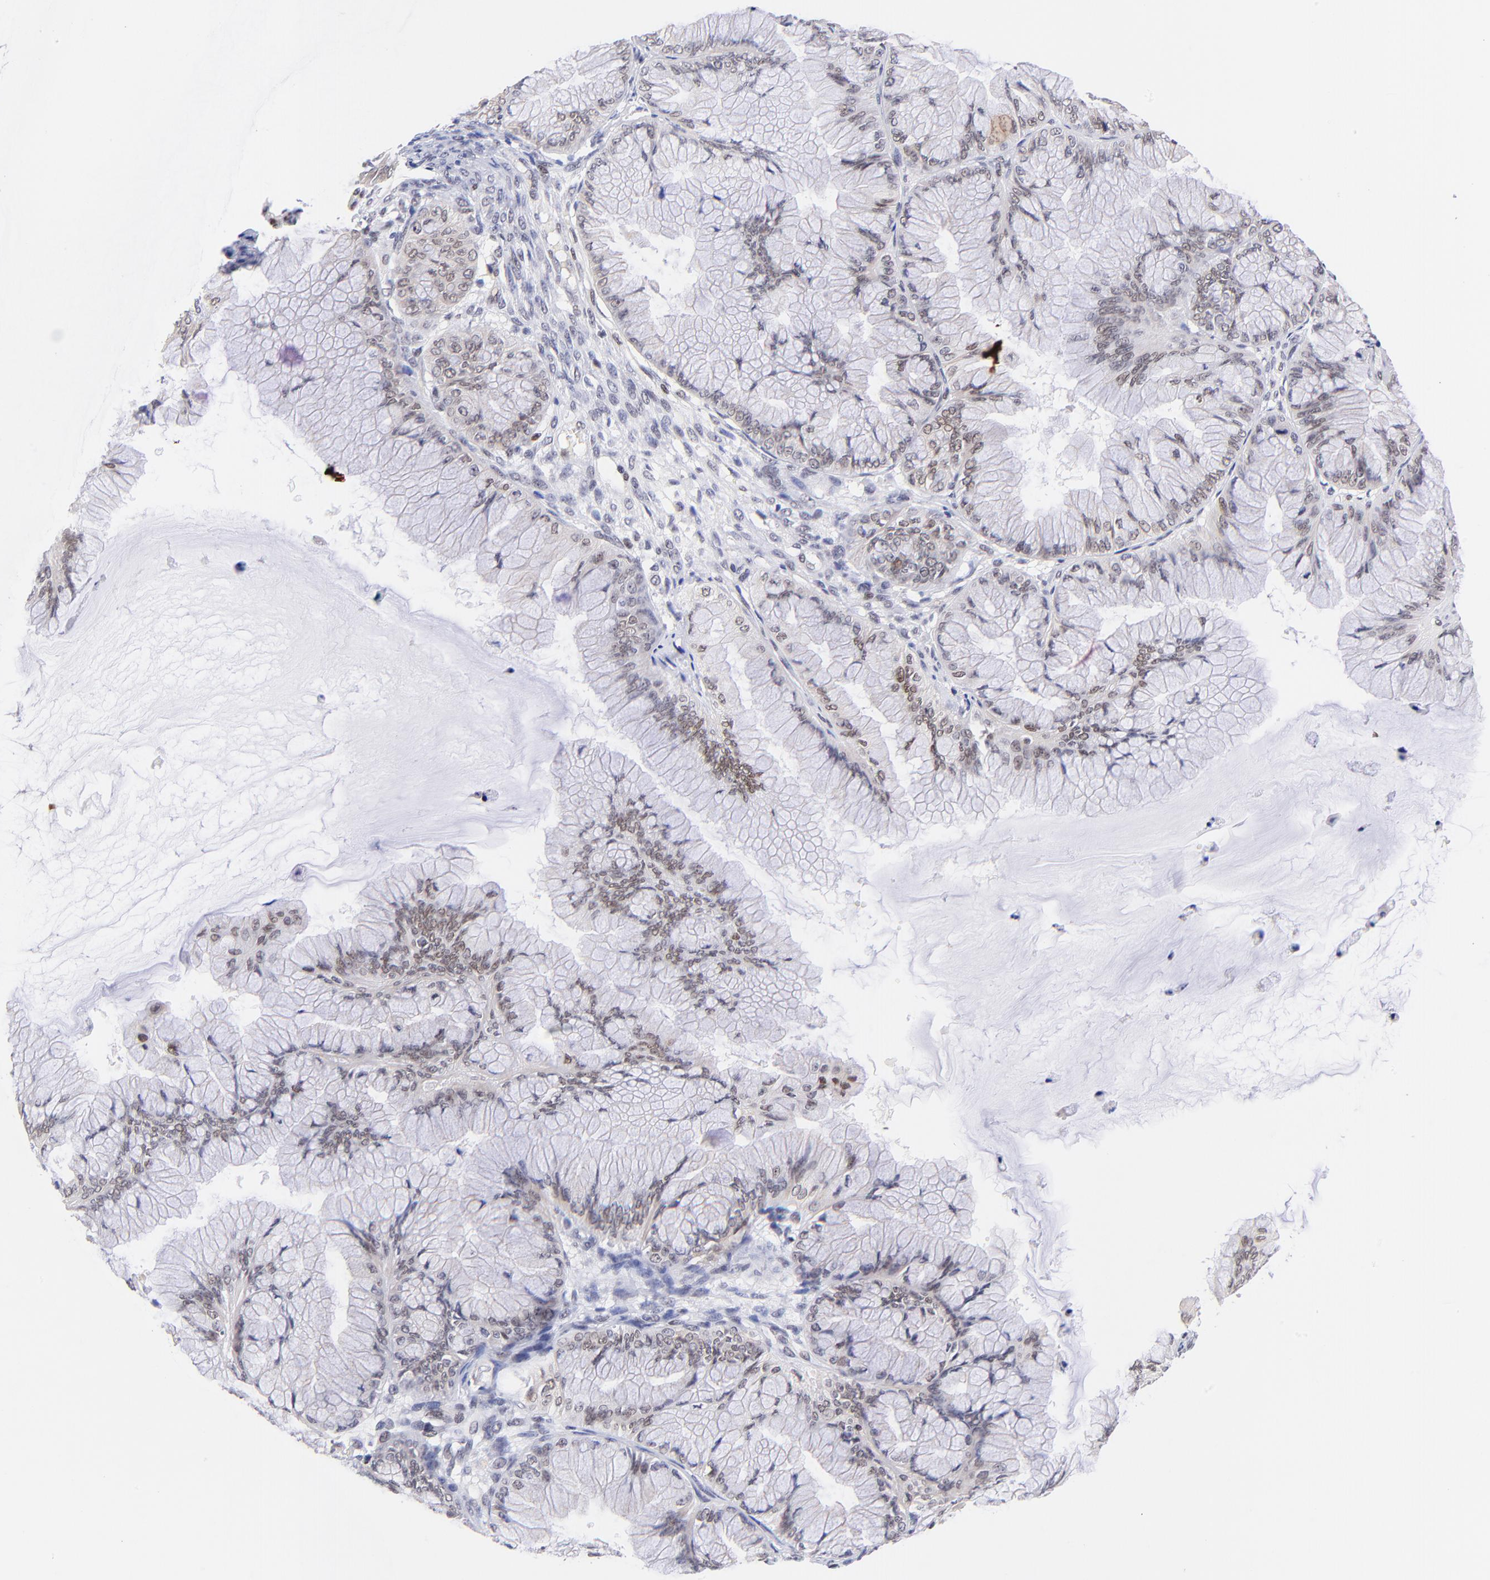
{"staining": {"intensity": "weak", "quantity": ">75%", "location": "nuclear"}, "tissue": "ovarian cancer", "cell_type": "Tumor cells", "image_type": "cancer", "snomed": [{"axis": "morphology", "description": "Cystadenocarcinoma, mucinous, NOS"}, {"axis": "topography", "description": "Ovary"}], "caption": "There is low levels of weak nuclear staining in tumor cells of ovarian mucinous cystadenocarcinoma, as demonstrated by immunohistochemical staining (brown color).", "gene": "MIDEAS", "patient": {"sex": "female", "age": 63}}